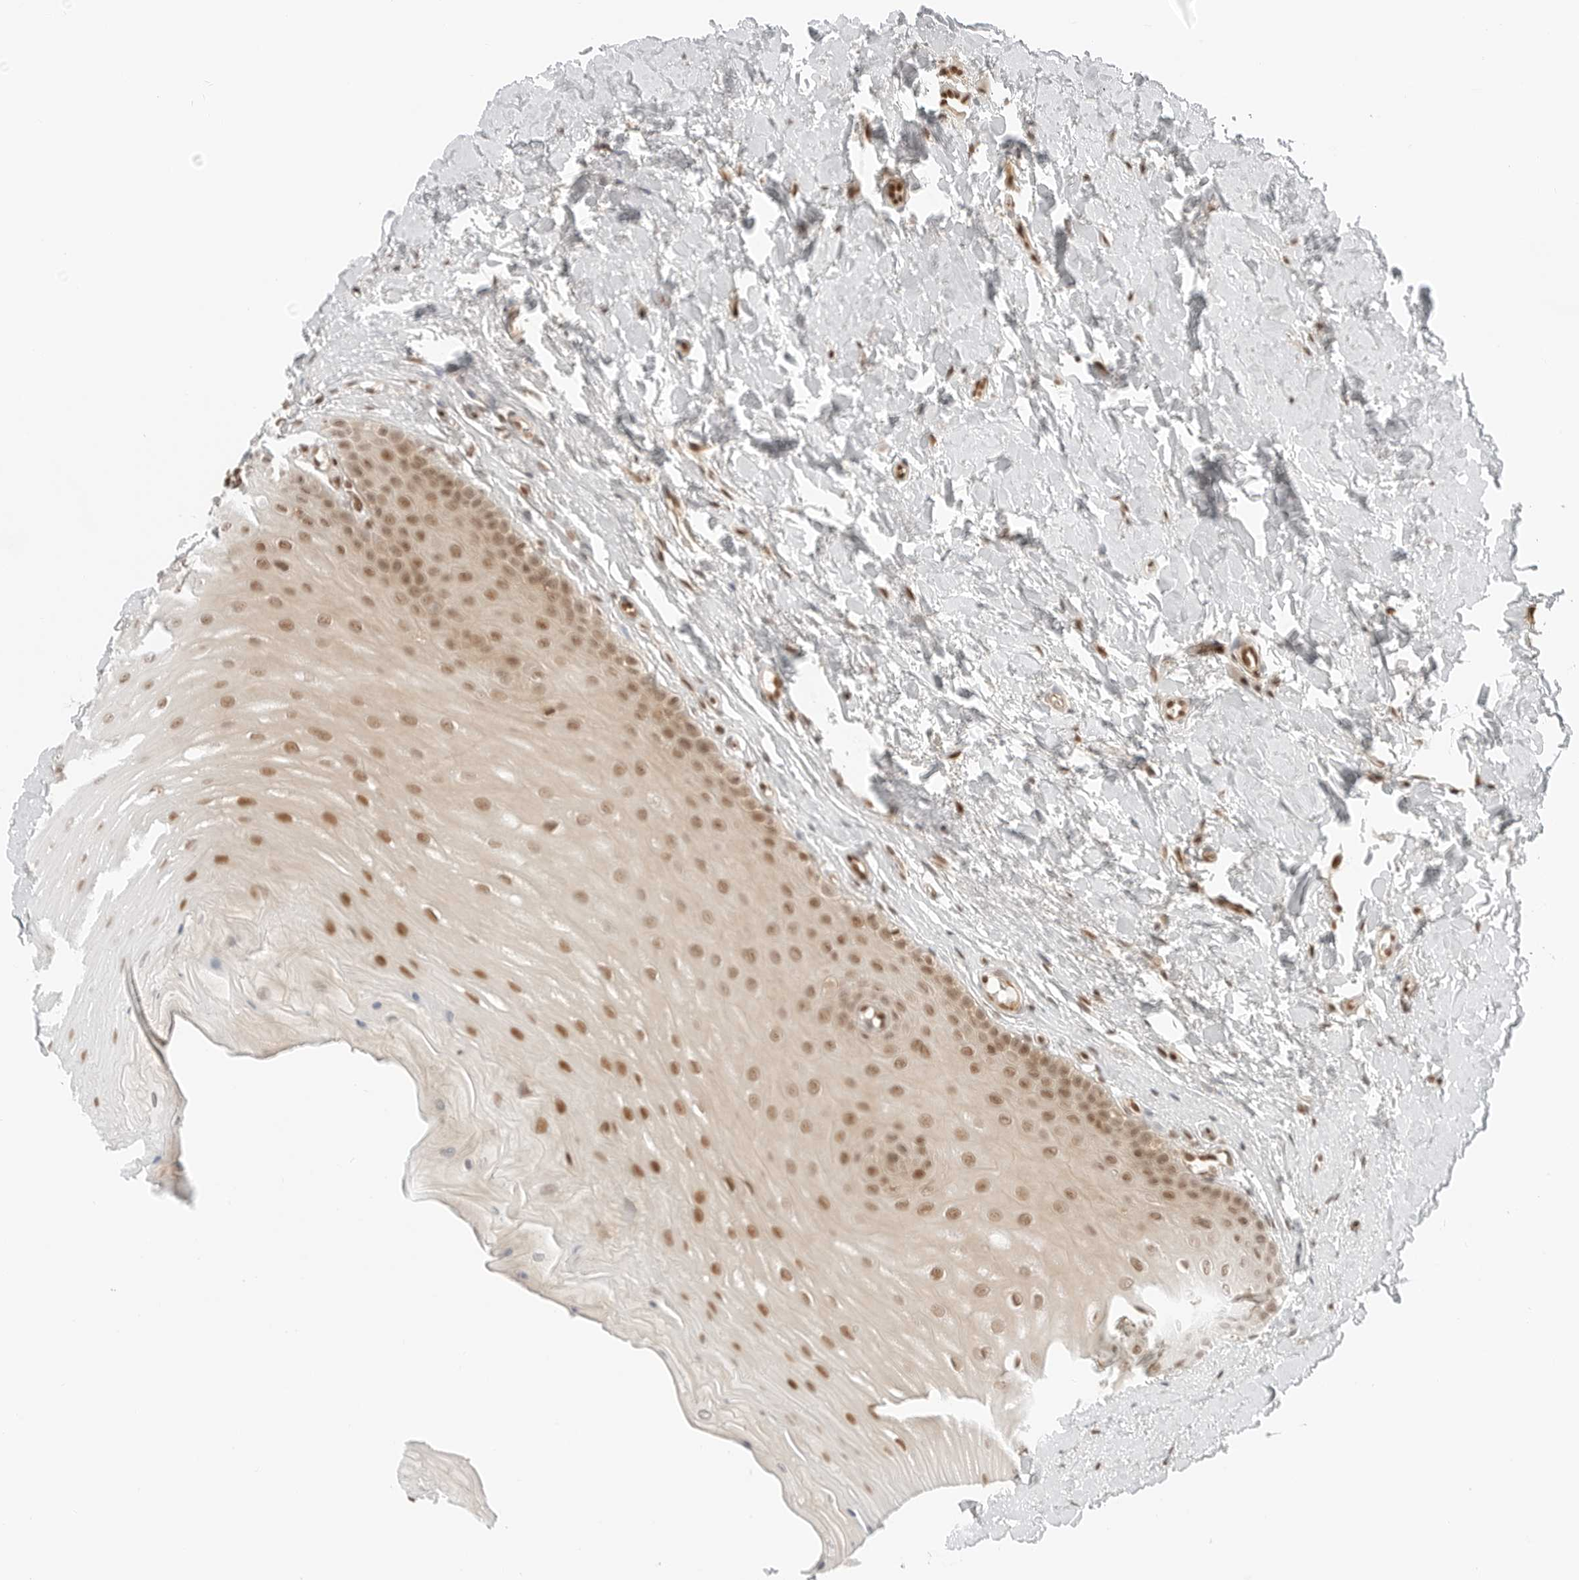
{"staining": {"intensity": "moderate", "quantity": ">75%", "location": "nuclear"}, "tissue": "oral mucosa", "cell_type": "Squamous epithelial cells", "image_type": "normal", "snomed": [{"axis": "morphology", "description": "Normal tissue, NOS"}, {"axis": "topography", "description": "Oral tissue"}], "caption": "This image reveals immunohistochemistry (IHC) staining of benign human oral mucosa, with medium moderate nuclear positivity in about >75% of squamous epithelial cells.", "gene": "CRTC2", "patient": {"sex": "female", "age": 39}}